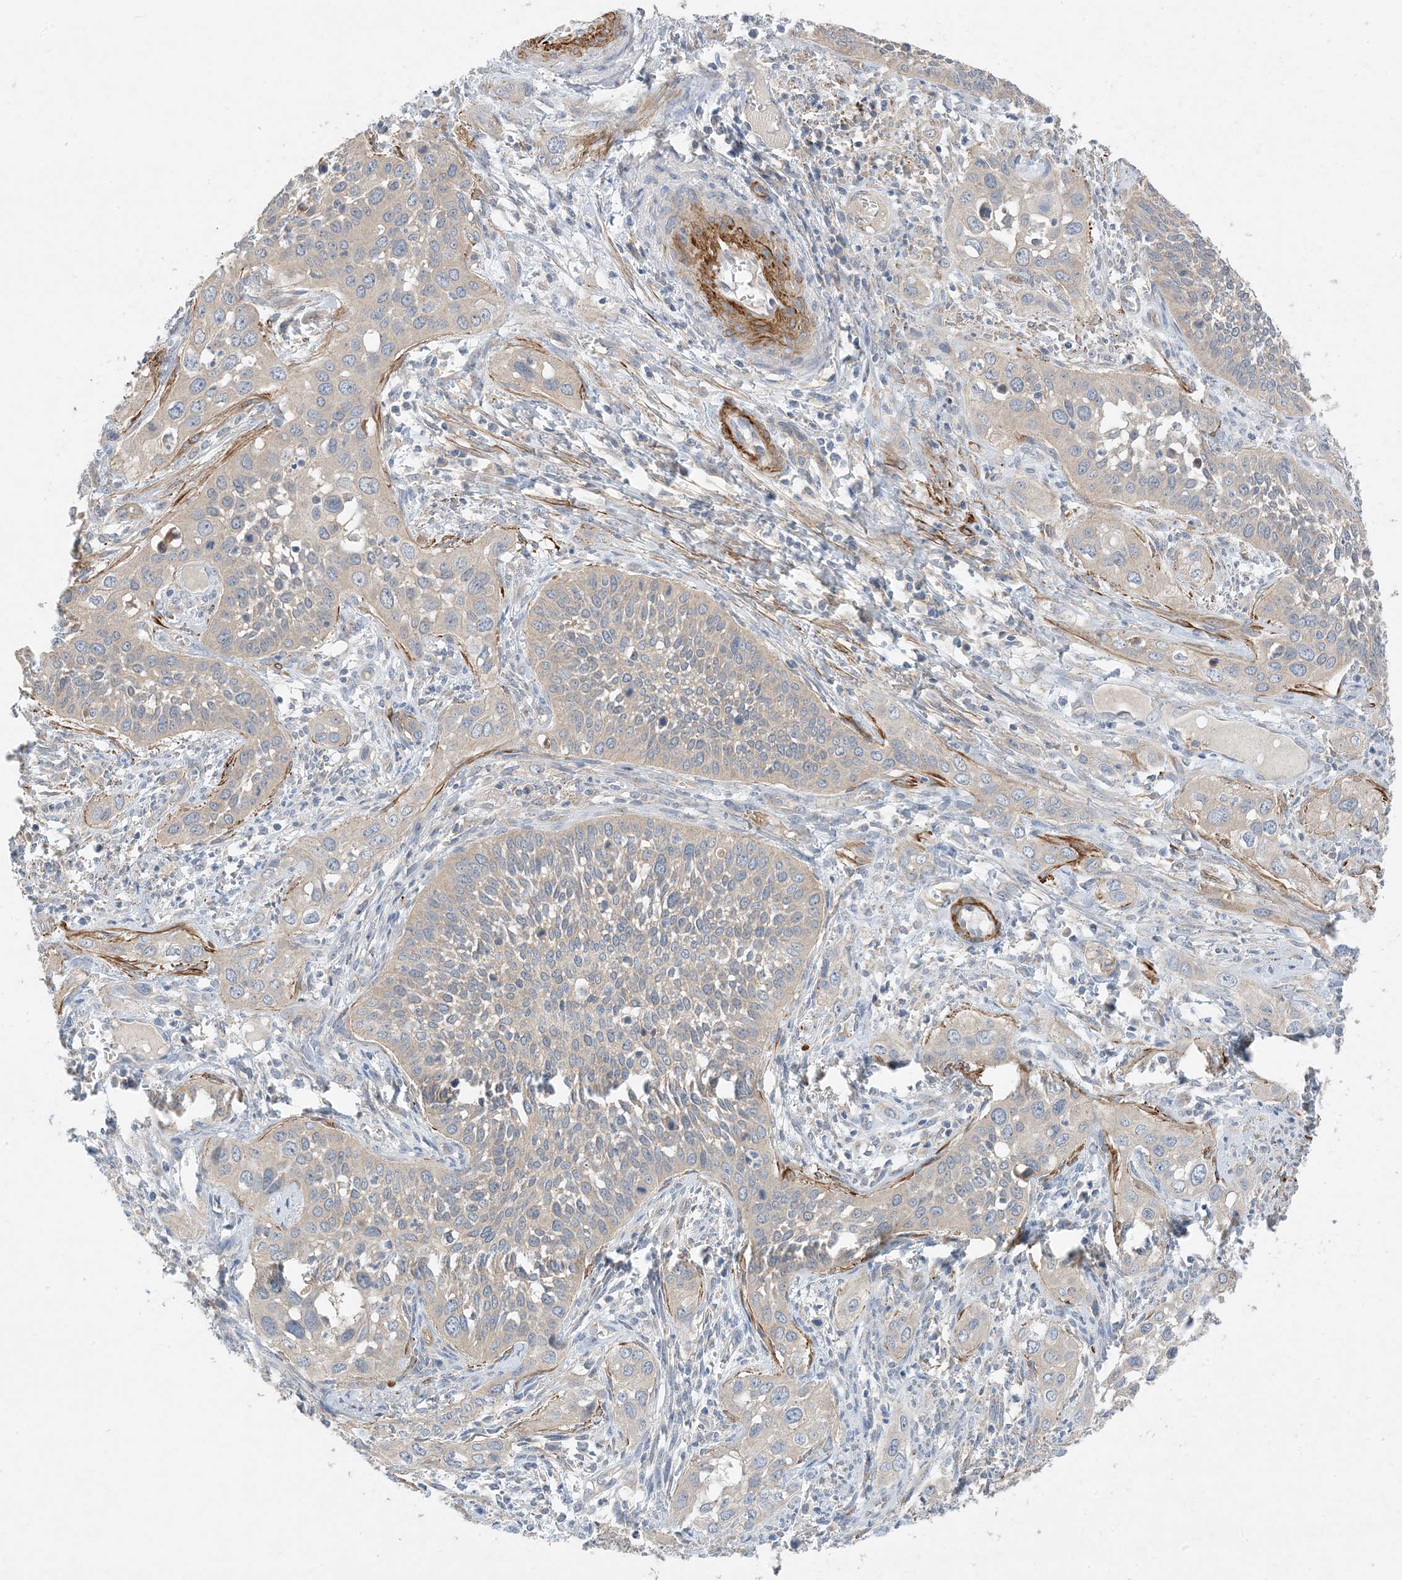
{"staining": {"intensity": "weak", "quantity": "<25%", "location": "cytoplasmic/membranous"}, "tissue": "cervical cancer", "cell_type": "Tumor cells", "image_type": "cancer", "snomed": [{"axis": "morphology", "description": "Squamous cell carcinoma, NOS"}, {"axis": "topography", "description": "Cervix"}], "caption": "A micrograph of cervical squamous cell carcinoma stained for a protein shows no brown staining in tumor cells.", "gene": "KIFBP", "patient": {"sex": "female", "age": 34}}